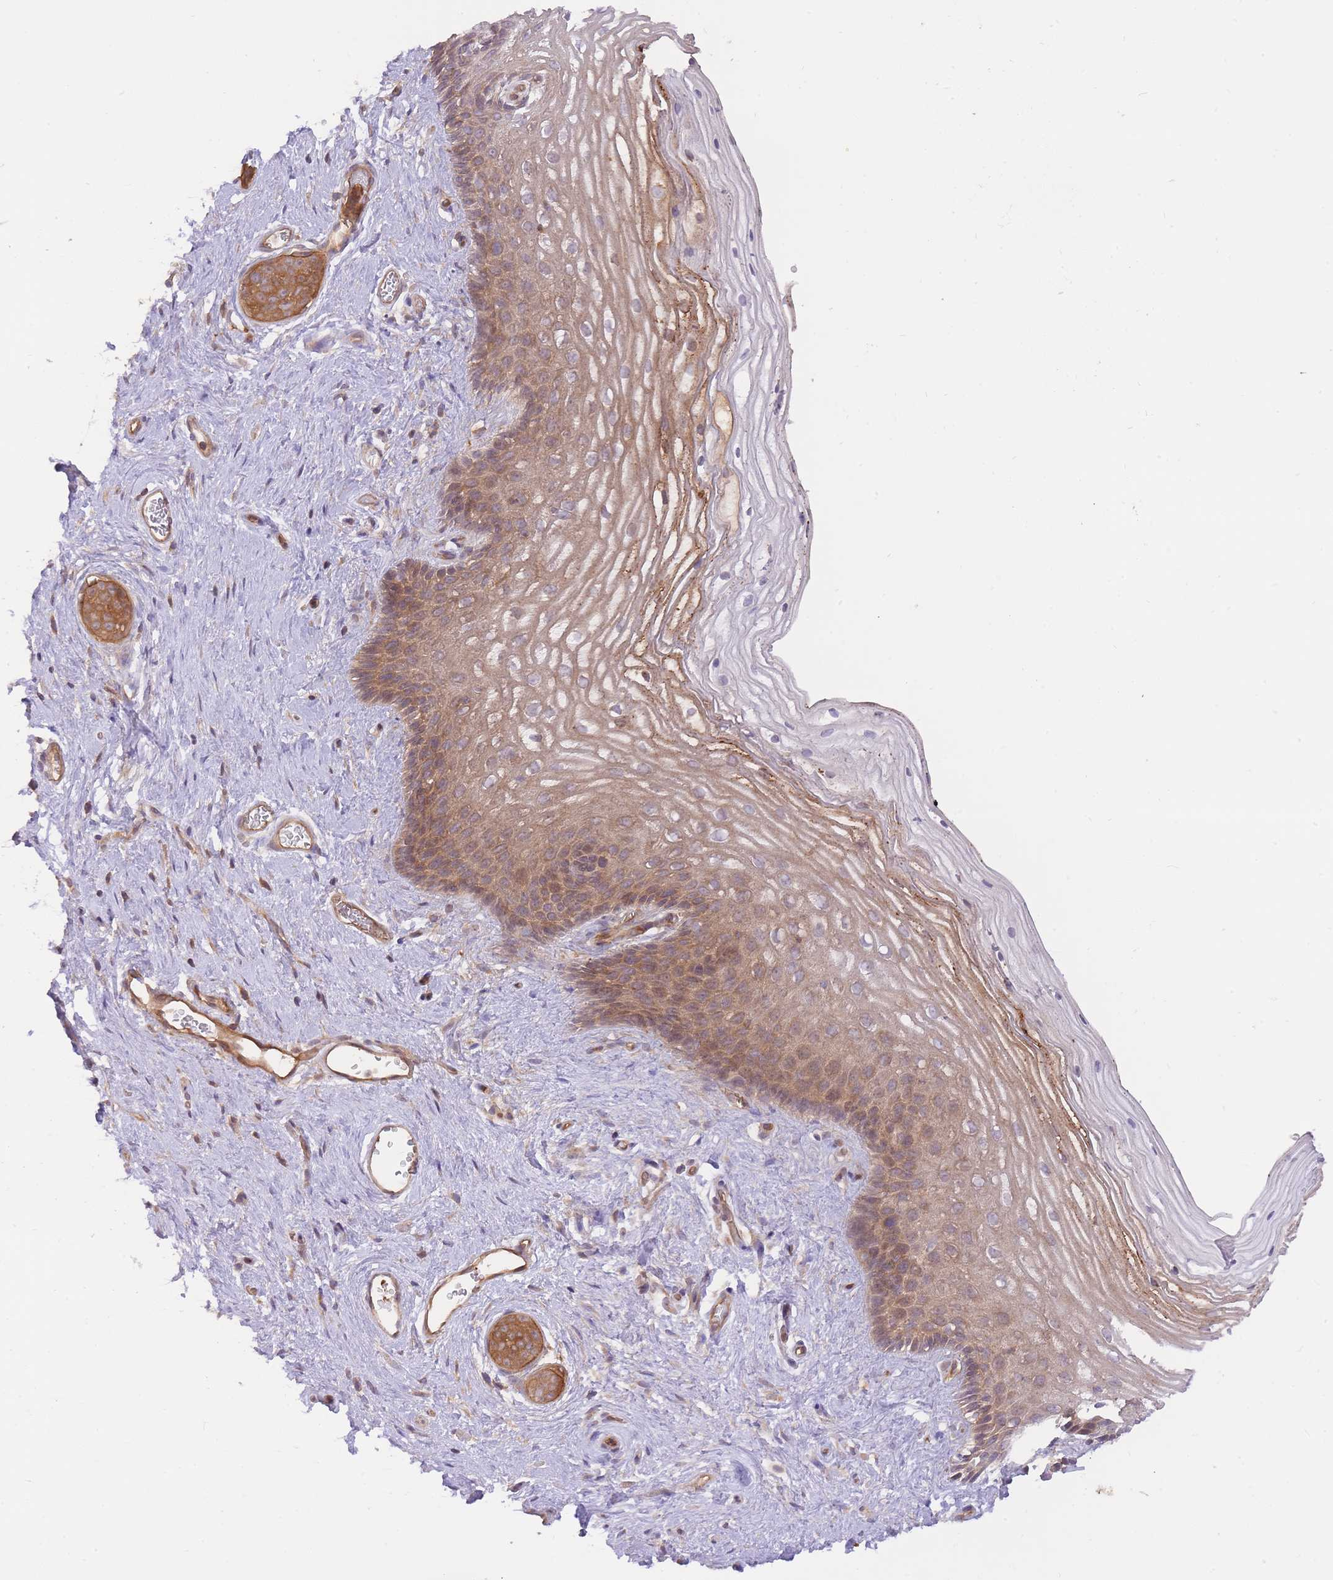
{"staining": {"intensity": "moderate", "quantity": "25%-75%", "location": "cytoplasmic/membranous"}, "tissue": "vagina", "cell_type": "Squamous epithelial cells", "image_type": "normal", "snomed": [{"axis": "morphology", "description": "Normal tissue, NOS"}, {"axis": "topography", "description": "Vagina"}], "caption": "Vagina stained with a protein marker reveals moderate staining in squamous epithelial cells.", "gene": "PREP", "patient": {"sex": "female", "age": 47}}